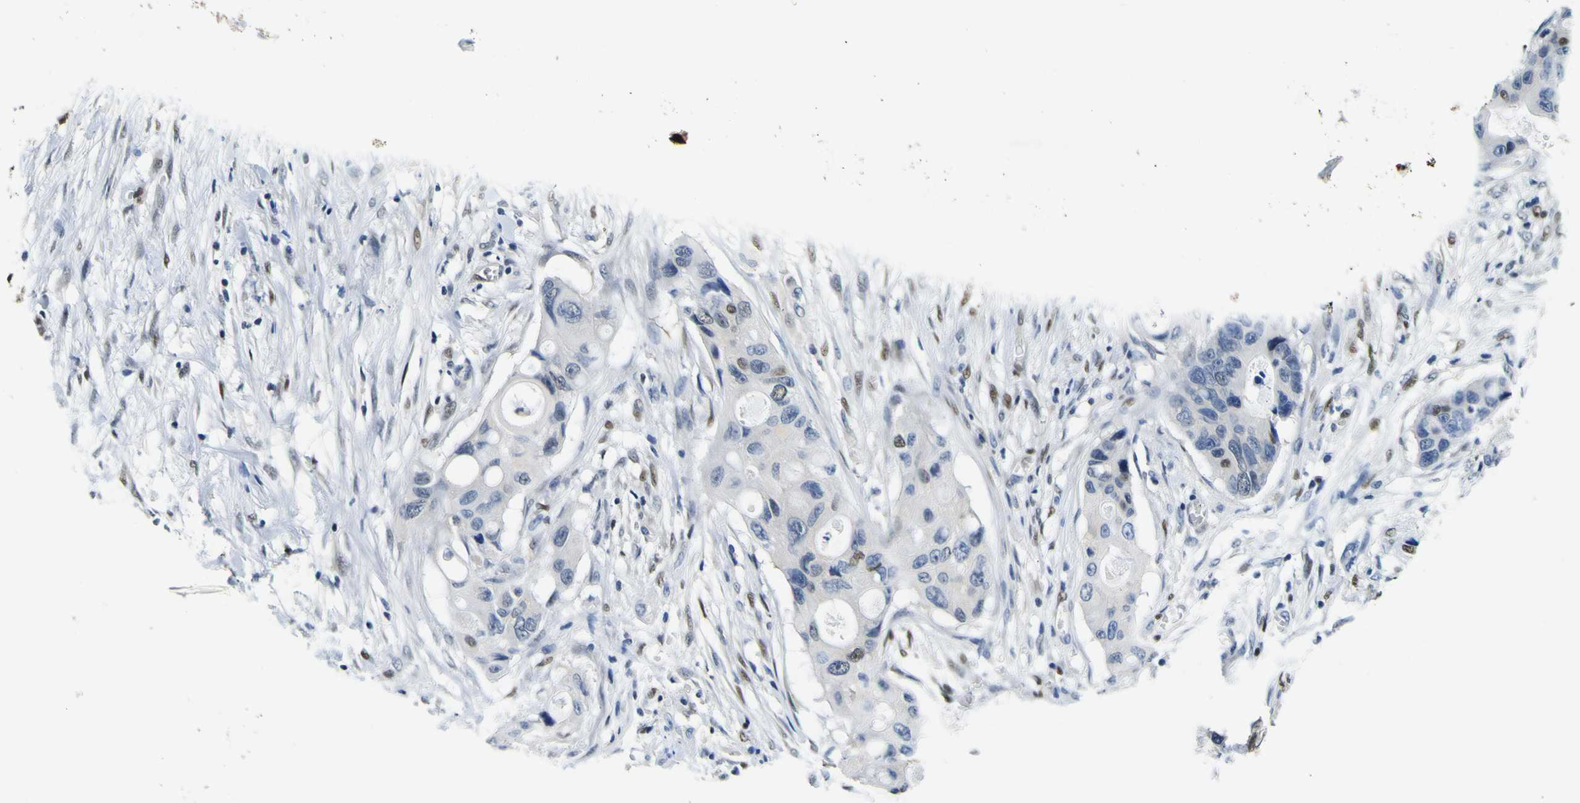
{"staining": {"intensity": "strong", "quantity": "25%-75%", "location": "nuclear"}, "tissue": "colorectal cancer", "cell_type": "Tumor cells", "image_type": "cancer", "snomed": [{"axis": "morphology", "description": "Adenocarcinoma, NOS"}, {"axis": "topography", "description": "Colon"}], "caption": "An IHC histopathology image of tumor tissue is shown. Protein staining in brown highlights strong nuclear positivity in colorectal cancer within tumor cells. (DAB = brown stain, brightfield microscopy at high magnification).", "gene": "SP1", "patient": {"sex": "female", "age": 57}}